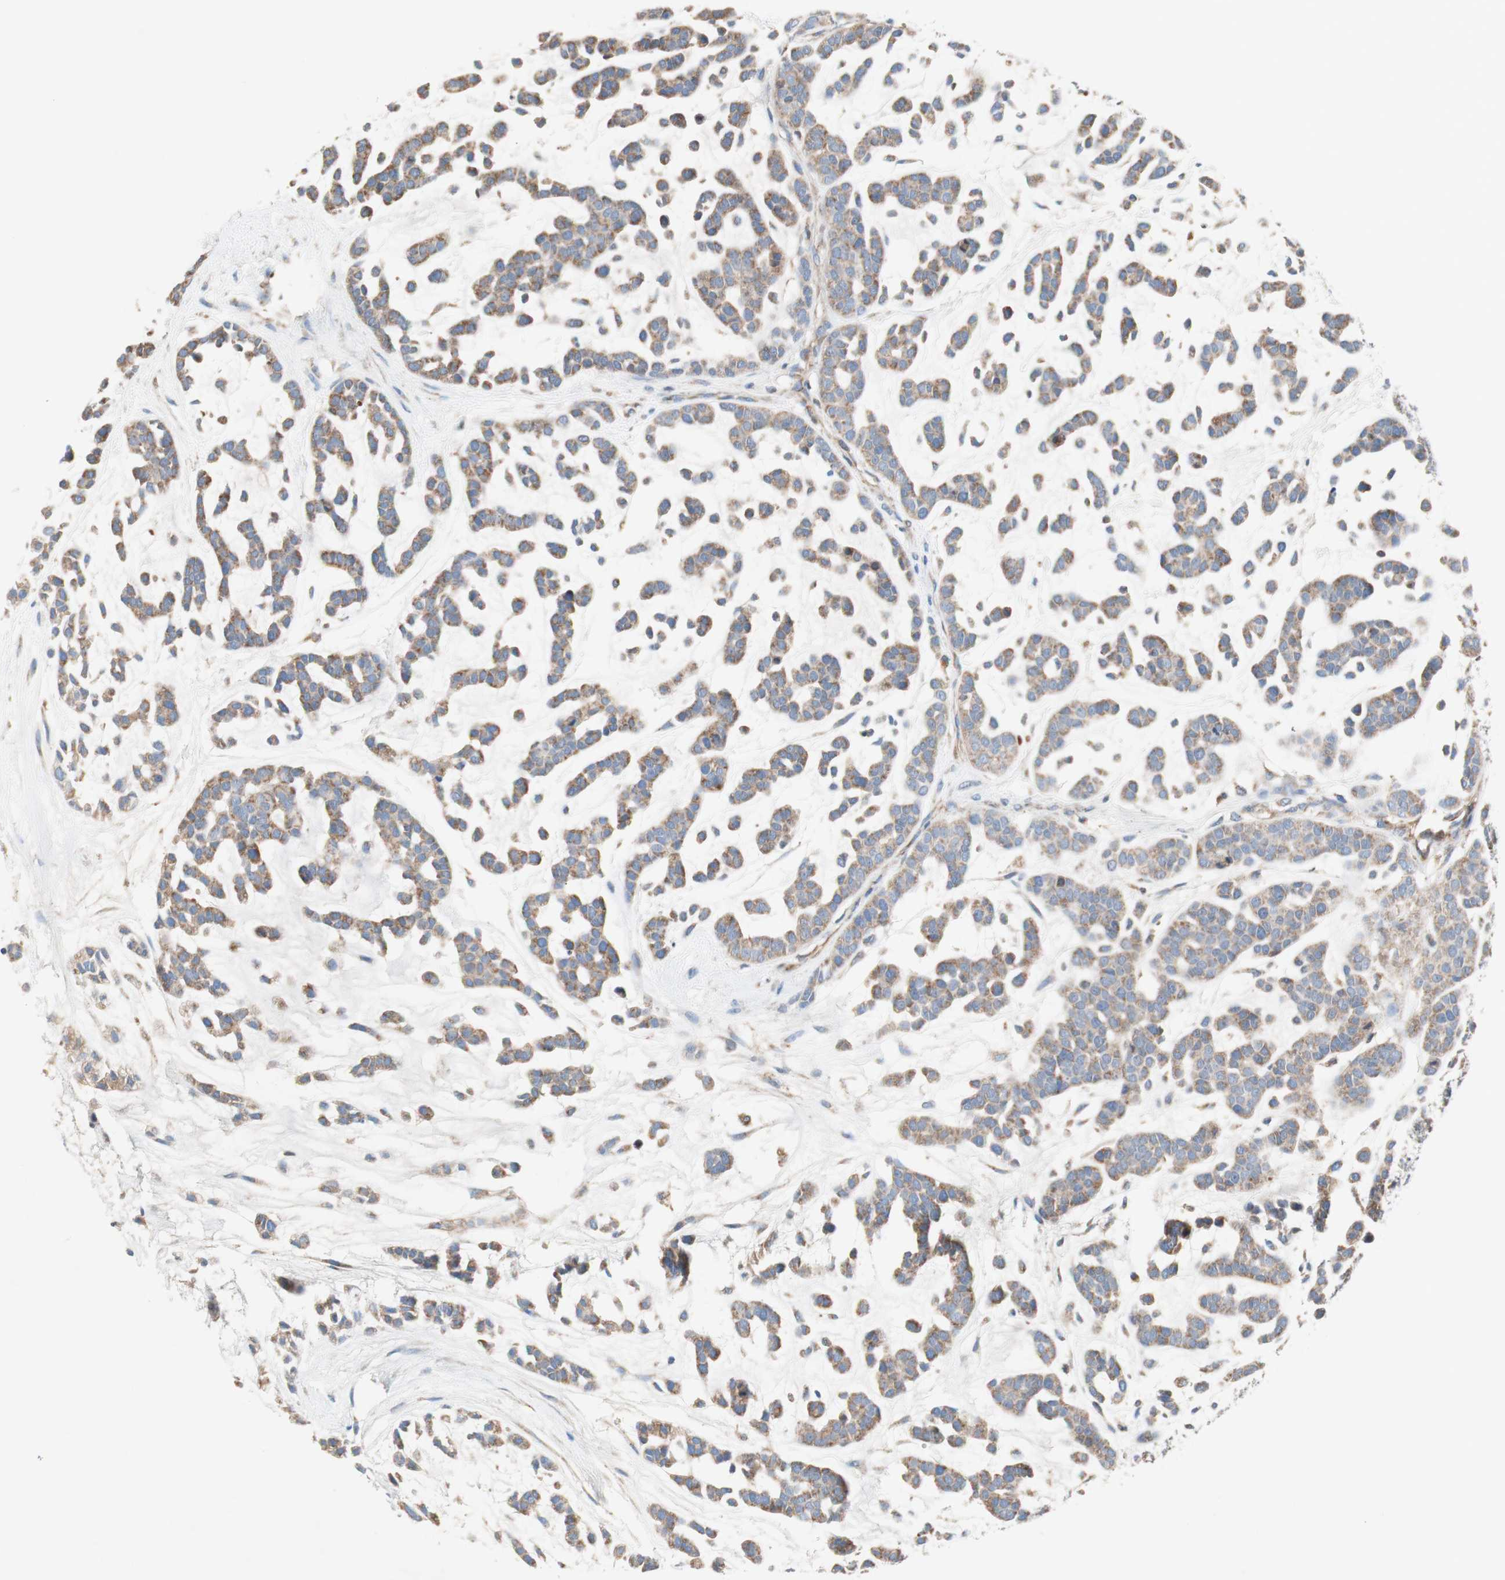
{"staining": {"intensity": "moderate", "quantity": ">75%", "location": "cytoplasmic/membranous"}, "tissue": "head and neck cancer", "cell_type": "Tumor cells", "image_type": "cancer", "snomed": [{"axis": "morphology", "description": "Adenocarcinoma, NOS"}, {"axis": "morphology", "description": "Adenoma, NOS"}, {"axis": "topography", "description": "Head-Neck"}], "caption": "DAB immunohistochemical staining of human head and neck cancer exhibits moderate cytoplasmic/membranous protein expression in approximately >75% of tumor cells. (DAB (3,3'-diaminobenzidine) IHC, brown staining for protein, blue staining for nuclei).", "gene": "SDHB", "patient": {"sex": "female", "age": 55}}